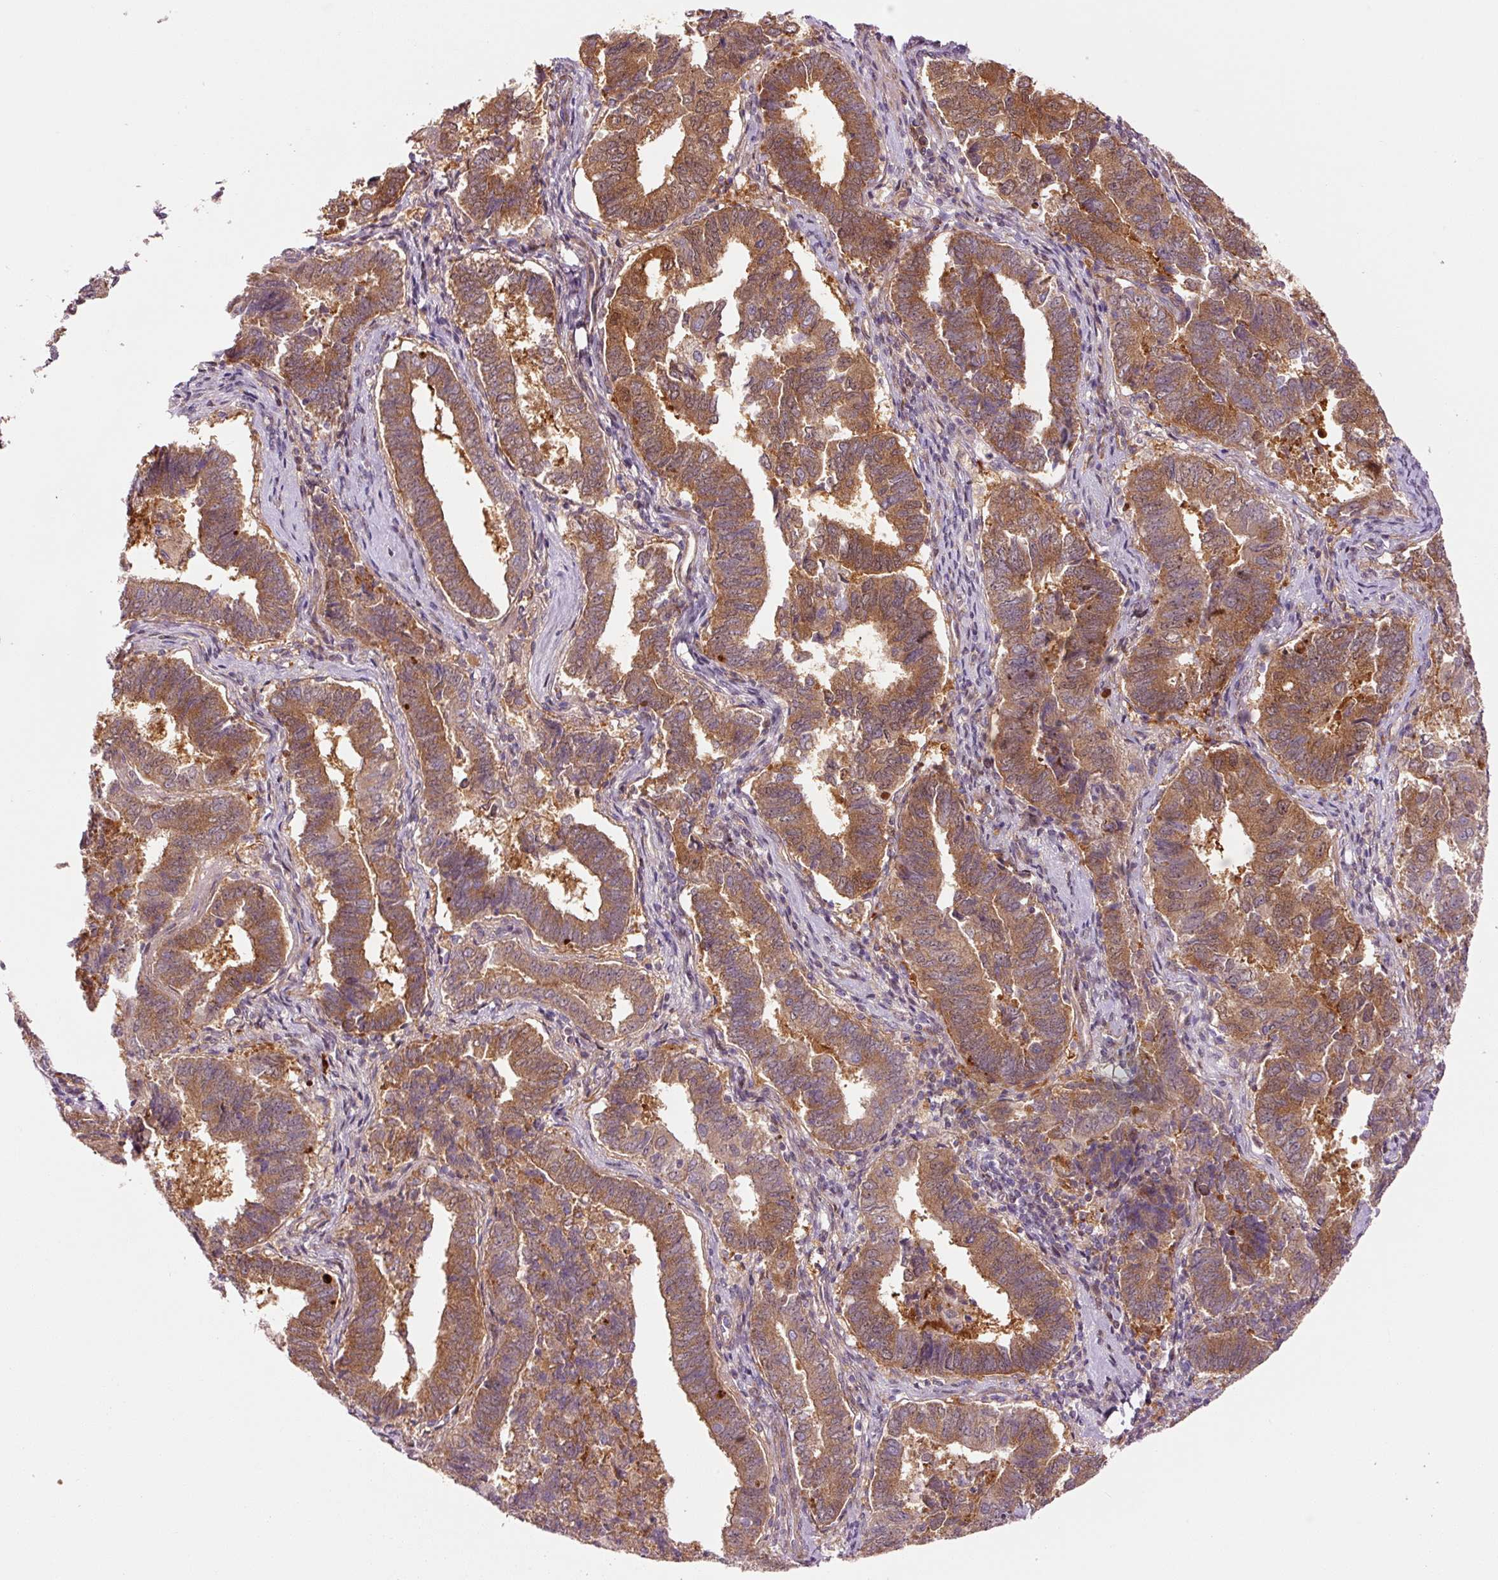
{"staining": {"intensity": "strong", "quantity": ">75%", "location": "cytoplasmic/membranous"}, "tissue": "endometrial cancer", "cell_type": "Tumor cells", "image_type": "cancer", "snomed": [{"axis": "morphology", "description": "Adenocarcinoma, NOS"}, {"axis": "topography", "description": "Endometrium"}], "caption": "Human endometrial cancer stained with a protein marker reveals strong staining in tumor cells.", "gene": "PPP1R14B", "patient": {"sex": "female", "age": 72}}